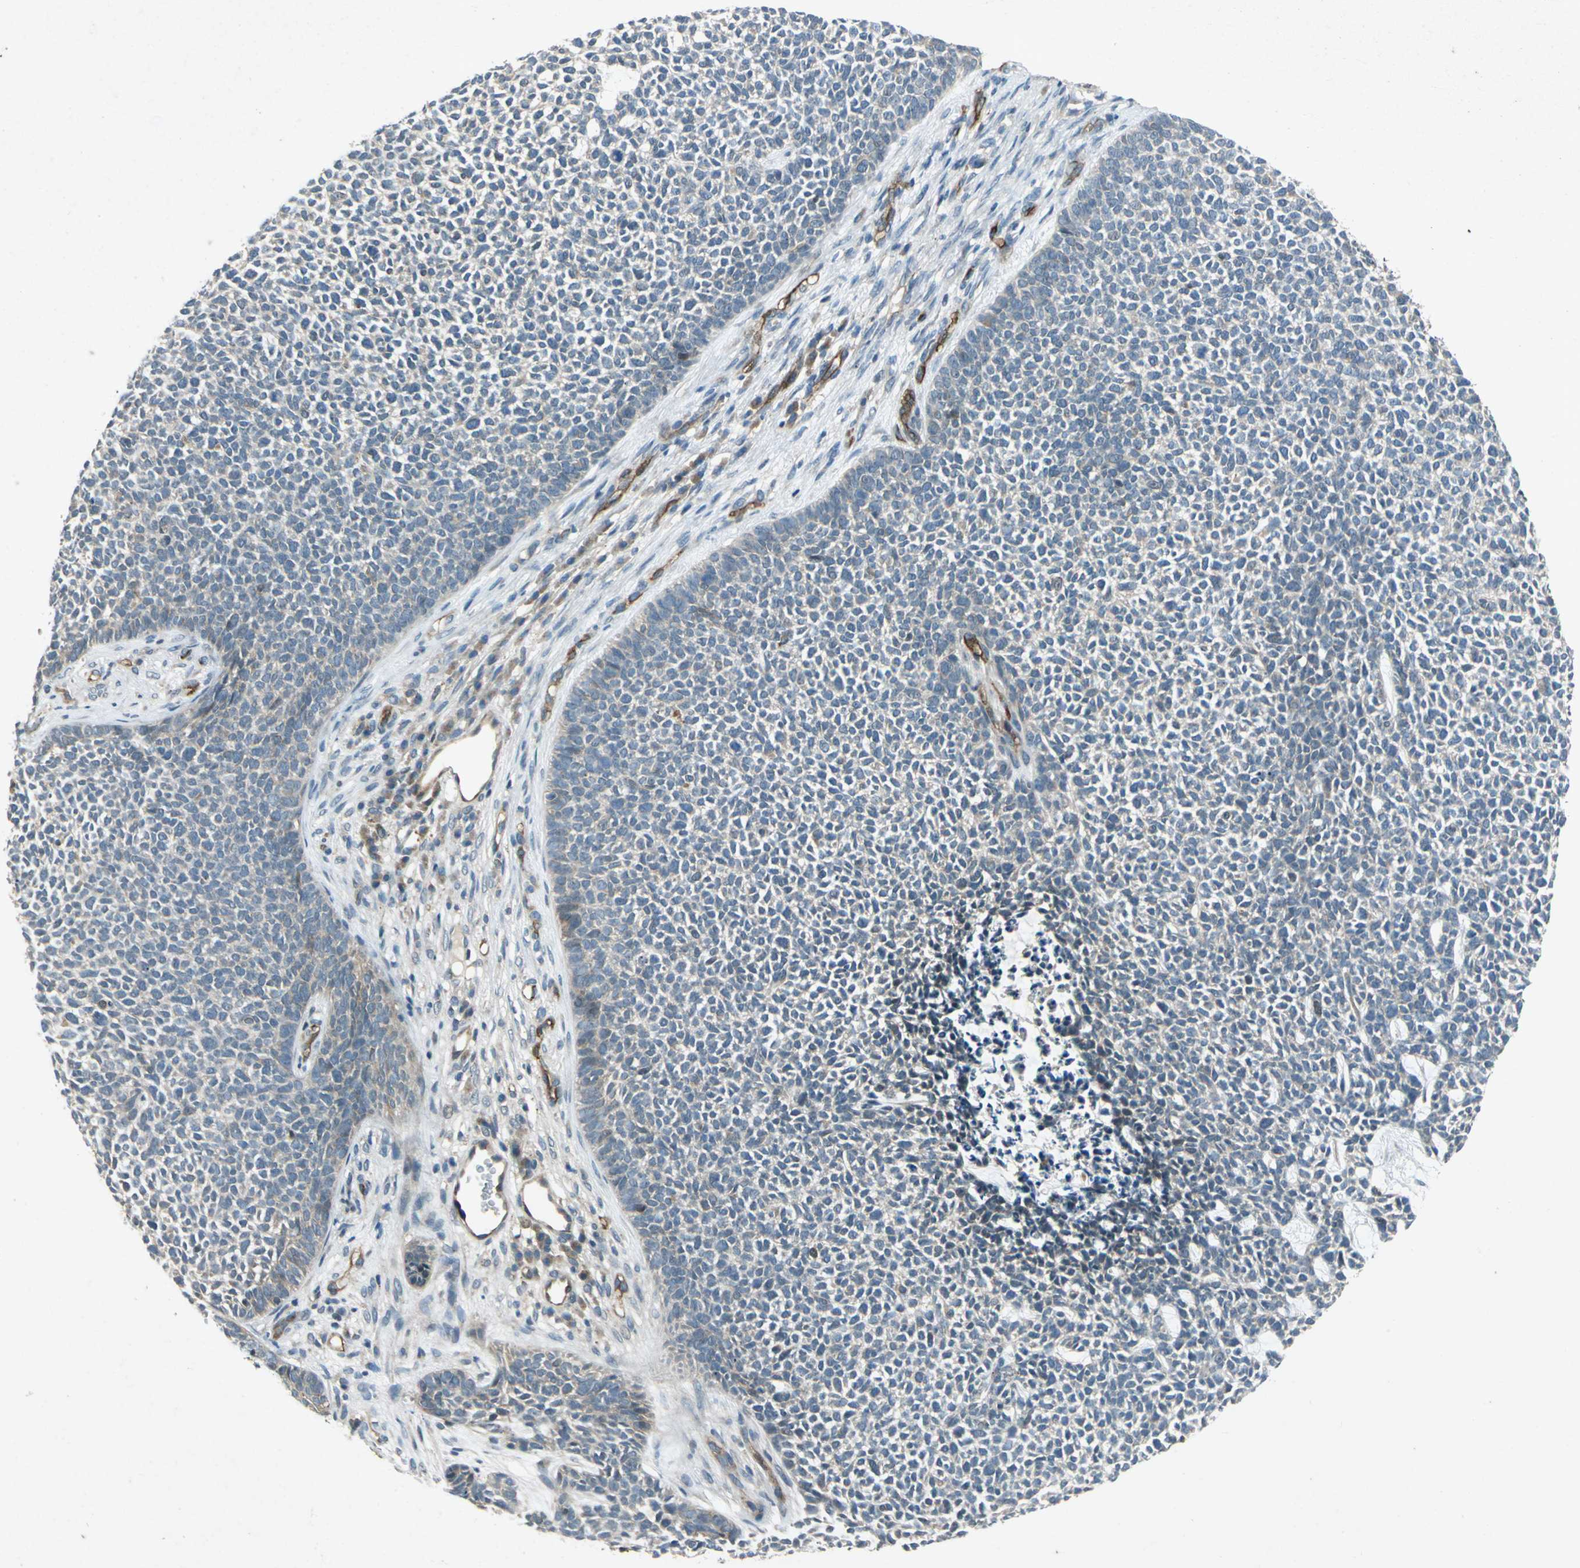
{"staining": {"intensity": "negative", "quantity": "none", "location": "none"}, "tissue": "skin cancer", "cell_type": "Tumor cells", "image_type": "cancer", "snomed": [{"axis": "morphology", "description": "Basal cell carcinoma"}, {"axis": "topography", "description": "Skin"}], "caption": "A micrograph of basal cell carcinoma (skin) stained for a protein displays no brown staining in tumor cells.", "gene": "EMCN", "patient": {"sex": "female", "age": 84}}